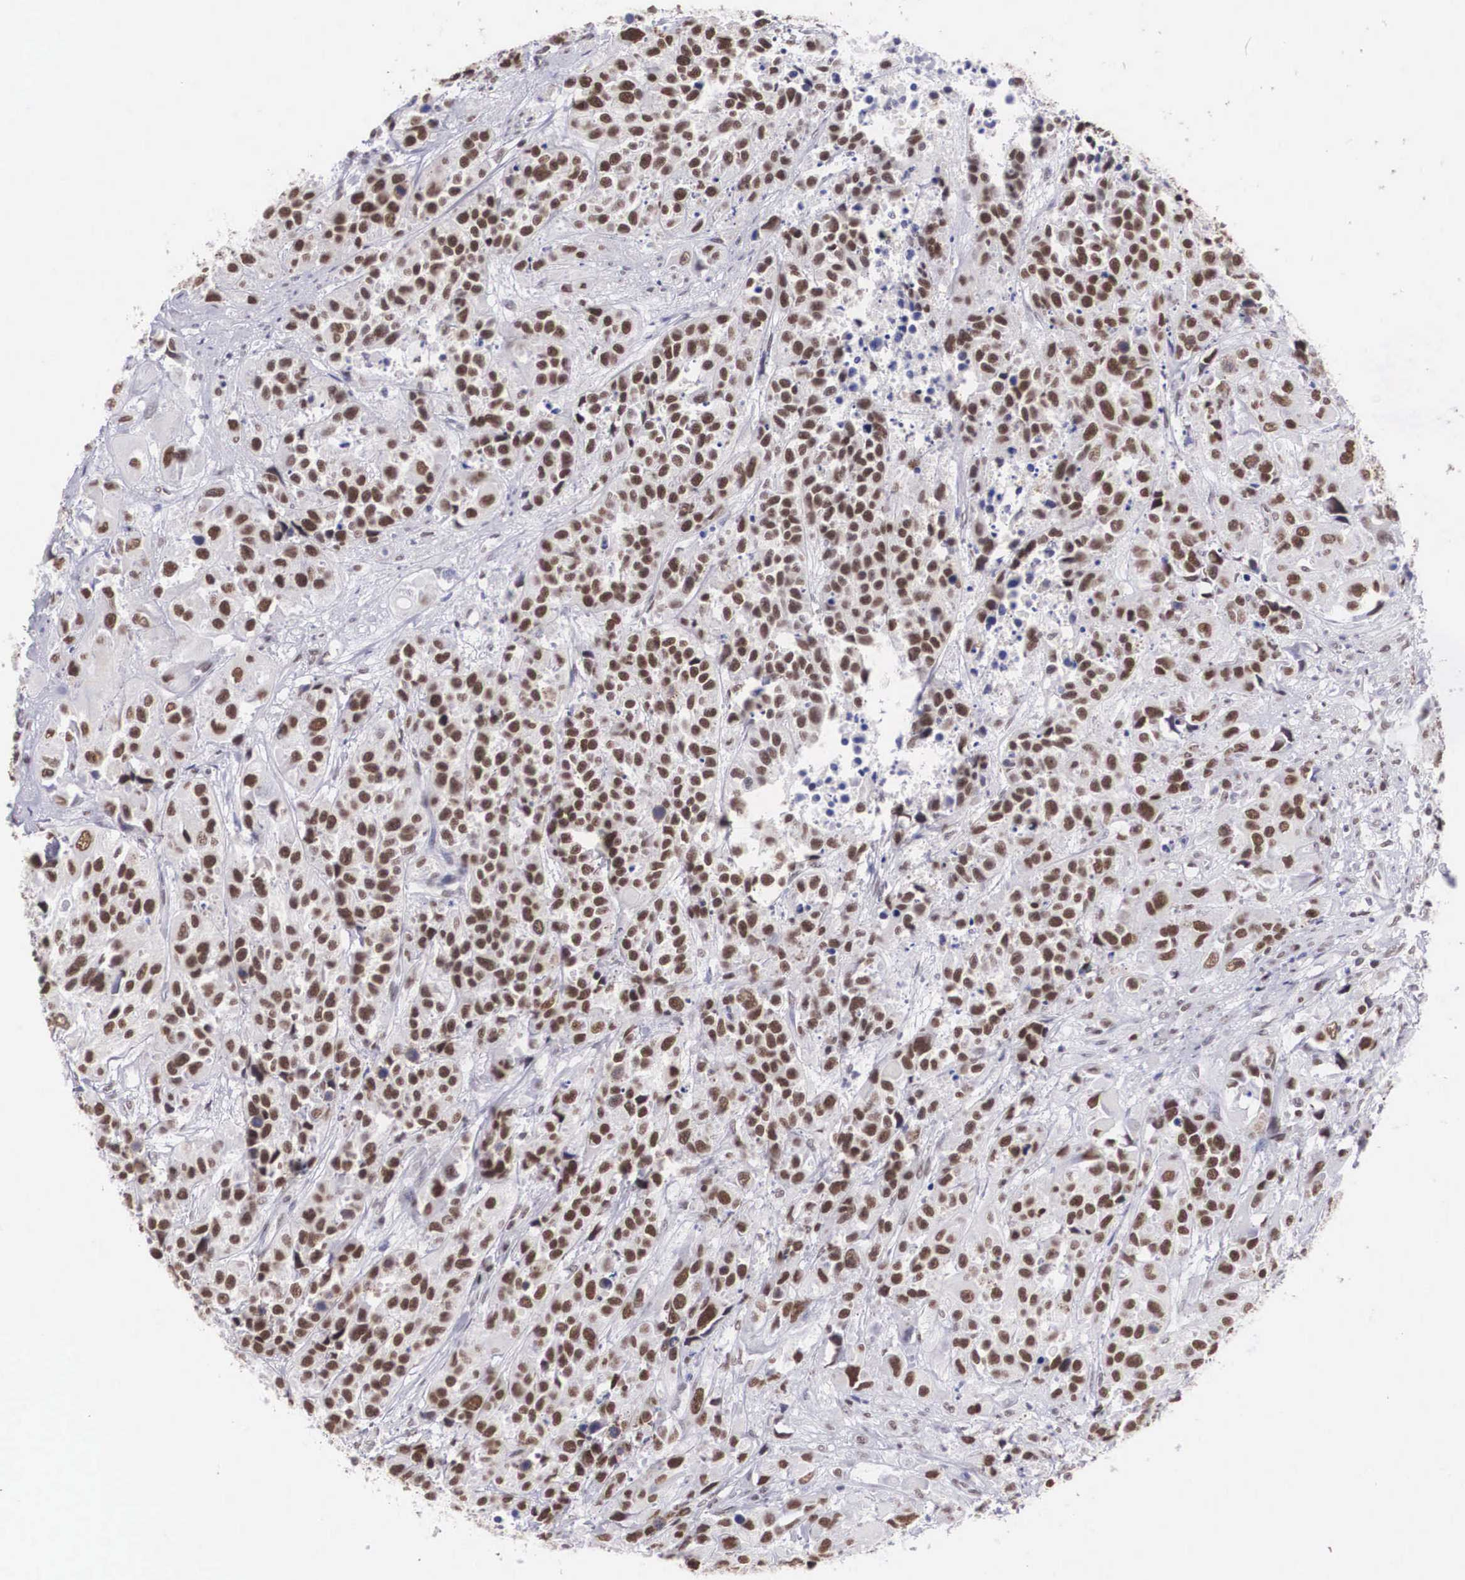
{"staining": {"intensity": "strong", "quantity": ">75%", "location": "nuclear"}, "tissue": "urothelial cancer", "cell_type": "Tumor cells", "image_type": "cancer", "snomed": [{"axis": "morphology", "description": "Urothelial carcinoma, High grade"}, {"axis": "topography", "description": "Urinary bladder"}], "caption": "Urothelial cancer was stained to show a protein in brown. There is high levels of strong nuclear staining in about >75% of tumor cells.", "gene": "CSTF2", "patient": {"sex": "female", "age": 81}}